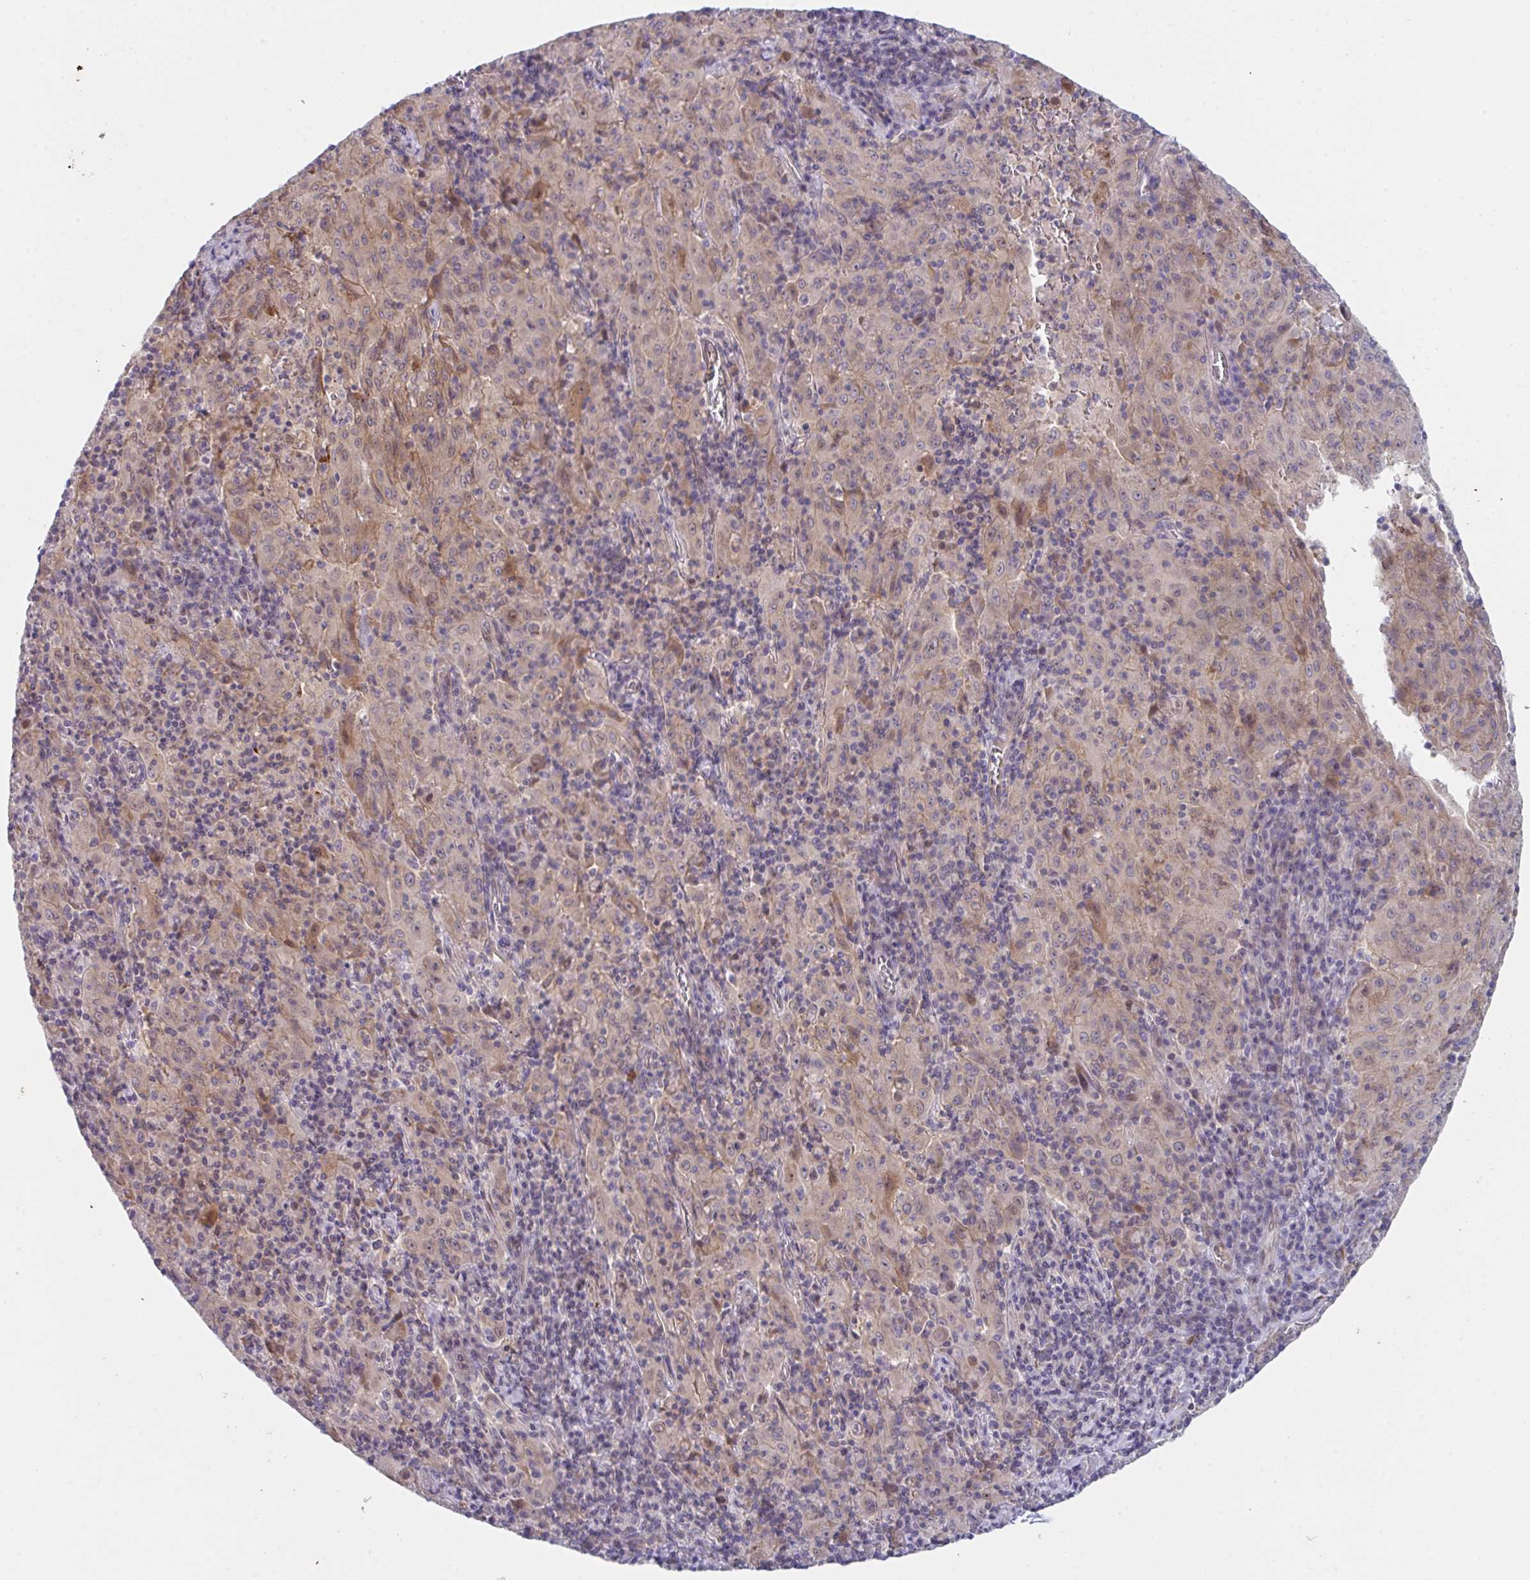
{"staining": {"intensity": "weak", "quantity": "25%-75%", "location": "nuclear"}, "tissue": "pancreatic cancer", "cell_type": "Tumor cells", "image_type": "cancer", "snomed": [{"axis": "morphology", "description": "Adenocarcinoma, NOS"}, {"axis": "topography", "description": "Pancreas"}], "caption": "Immunohistochemistry of human pancreatic adenocarcinoma exhibits low levels of weak nuclear expression in approximately 25%-75% of tumor cells.", "gene": "RBM18", "patient": {"sex": "male", "age": 63}}